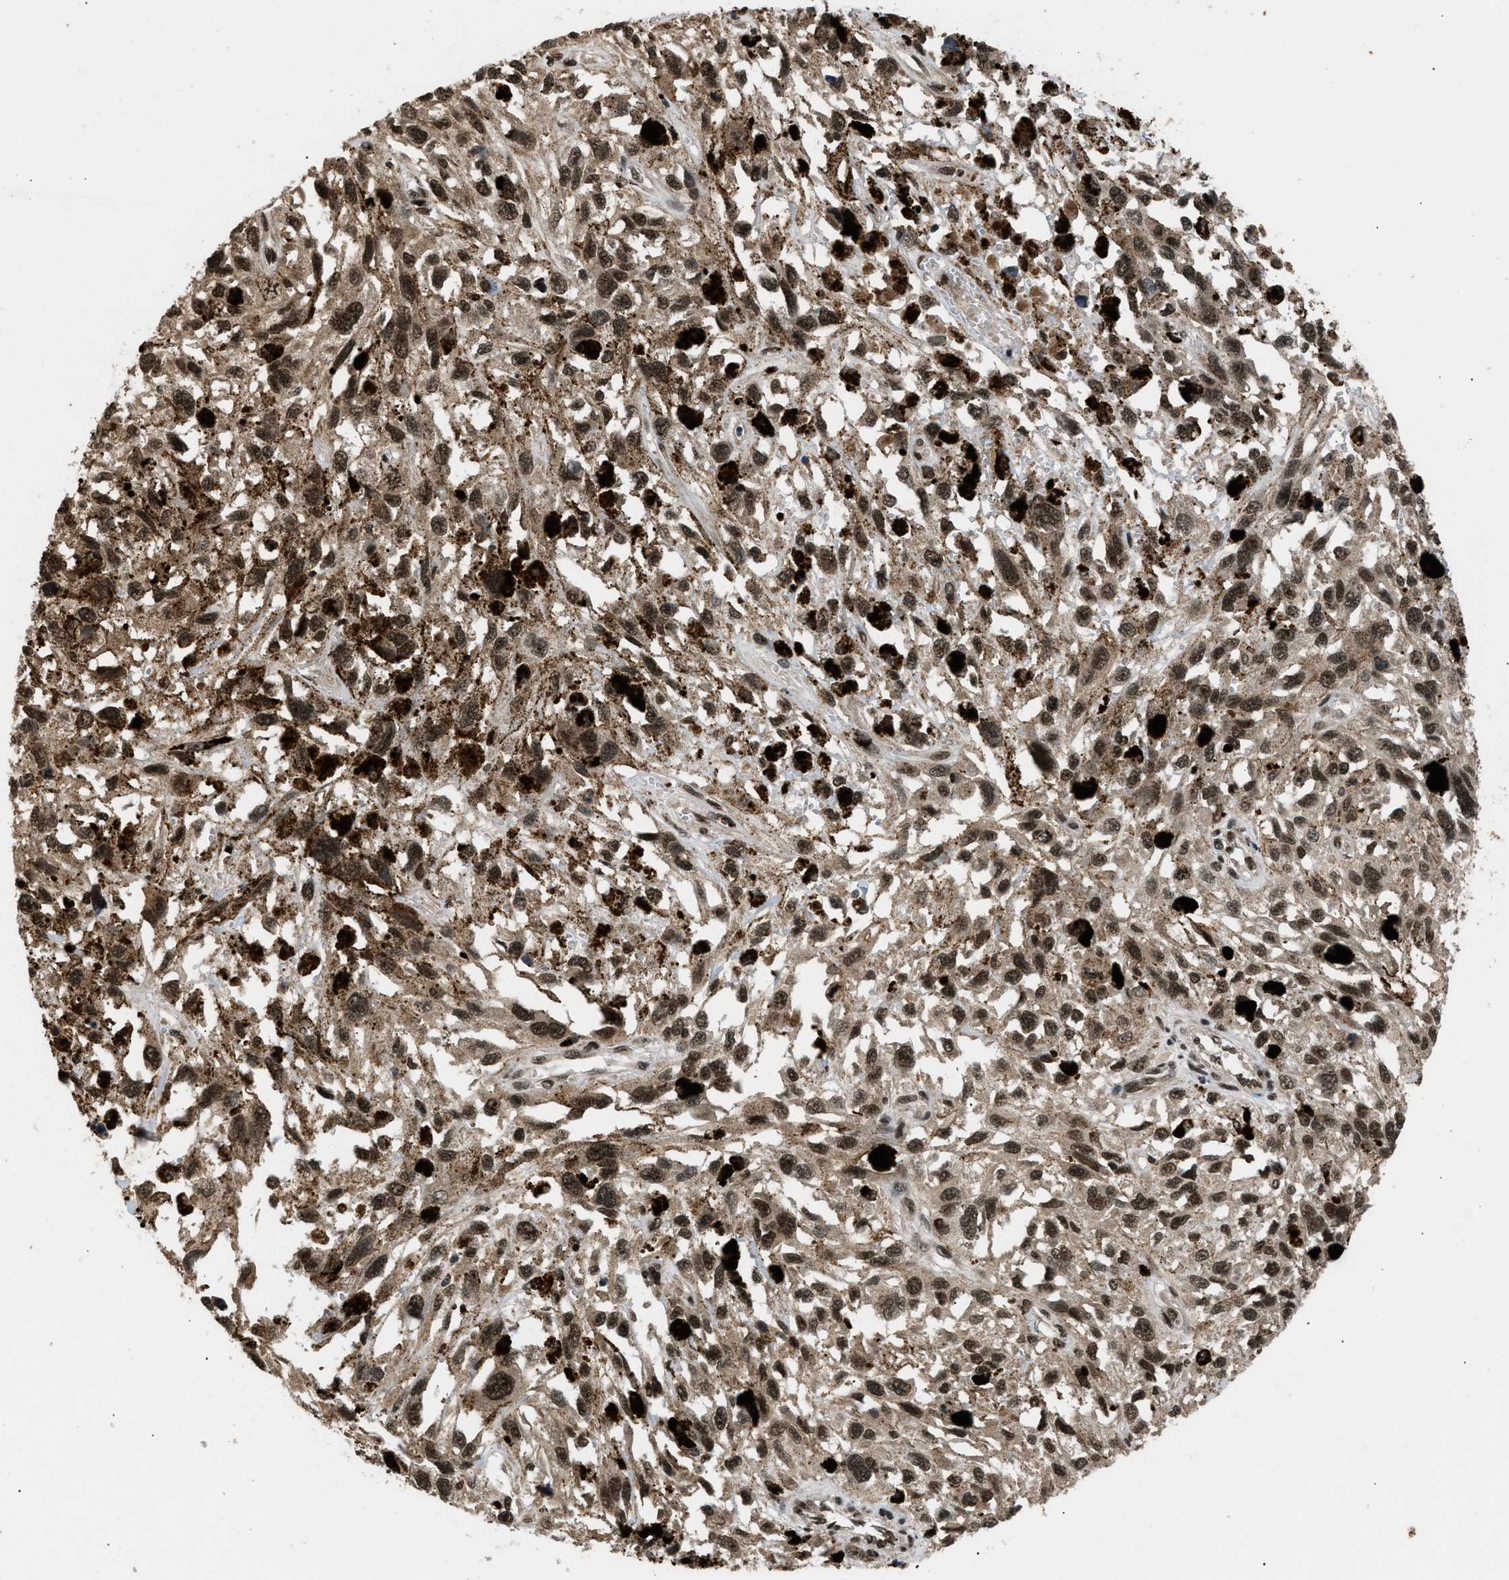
{"staining": {"intensity": "strong", "quantity": ">75%", "location": "nuclear"}, "tissue": "melanoma", "cell_type": "Tumor cells", "image_type": "cancer", "snomed": [{"axis": "morphology", "description": "Malignant melanoma, Metastatic site"}, {"axis": "topography", "description": "Lymph node"}], "caption": "Tumor cells show high levels of strong nuclear positivity in approximately >75% of cells in human melanoma.", "gene": "RBM5", "patient": {"sex": "male", "age": 59}}